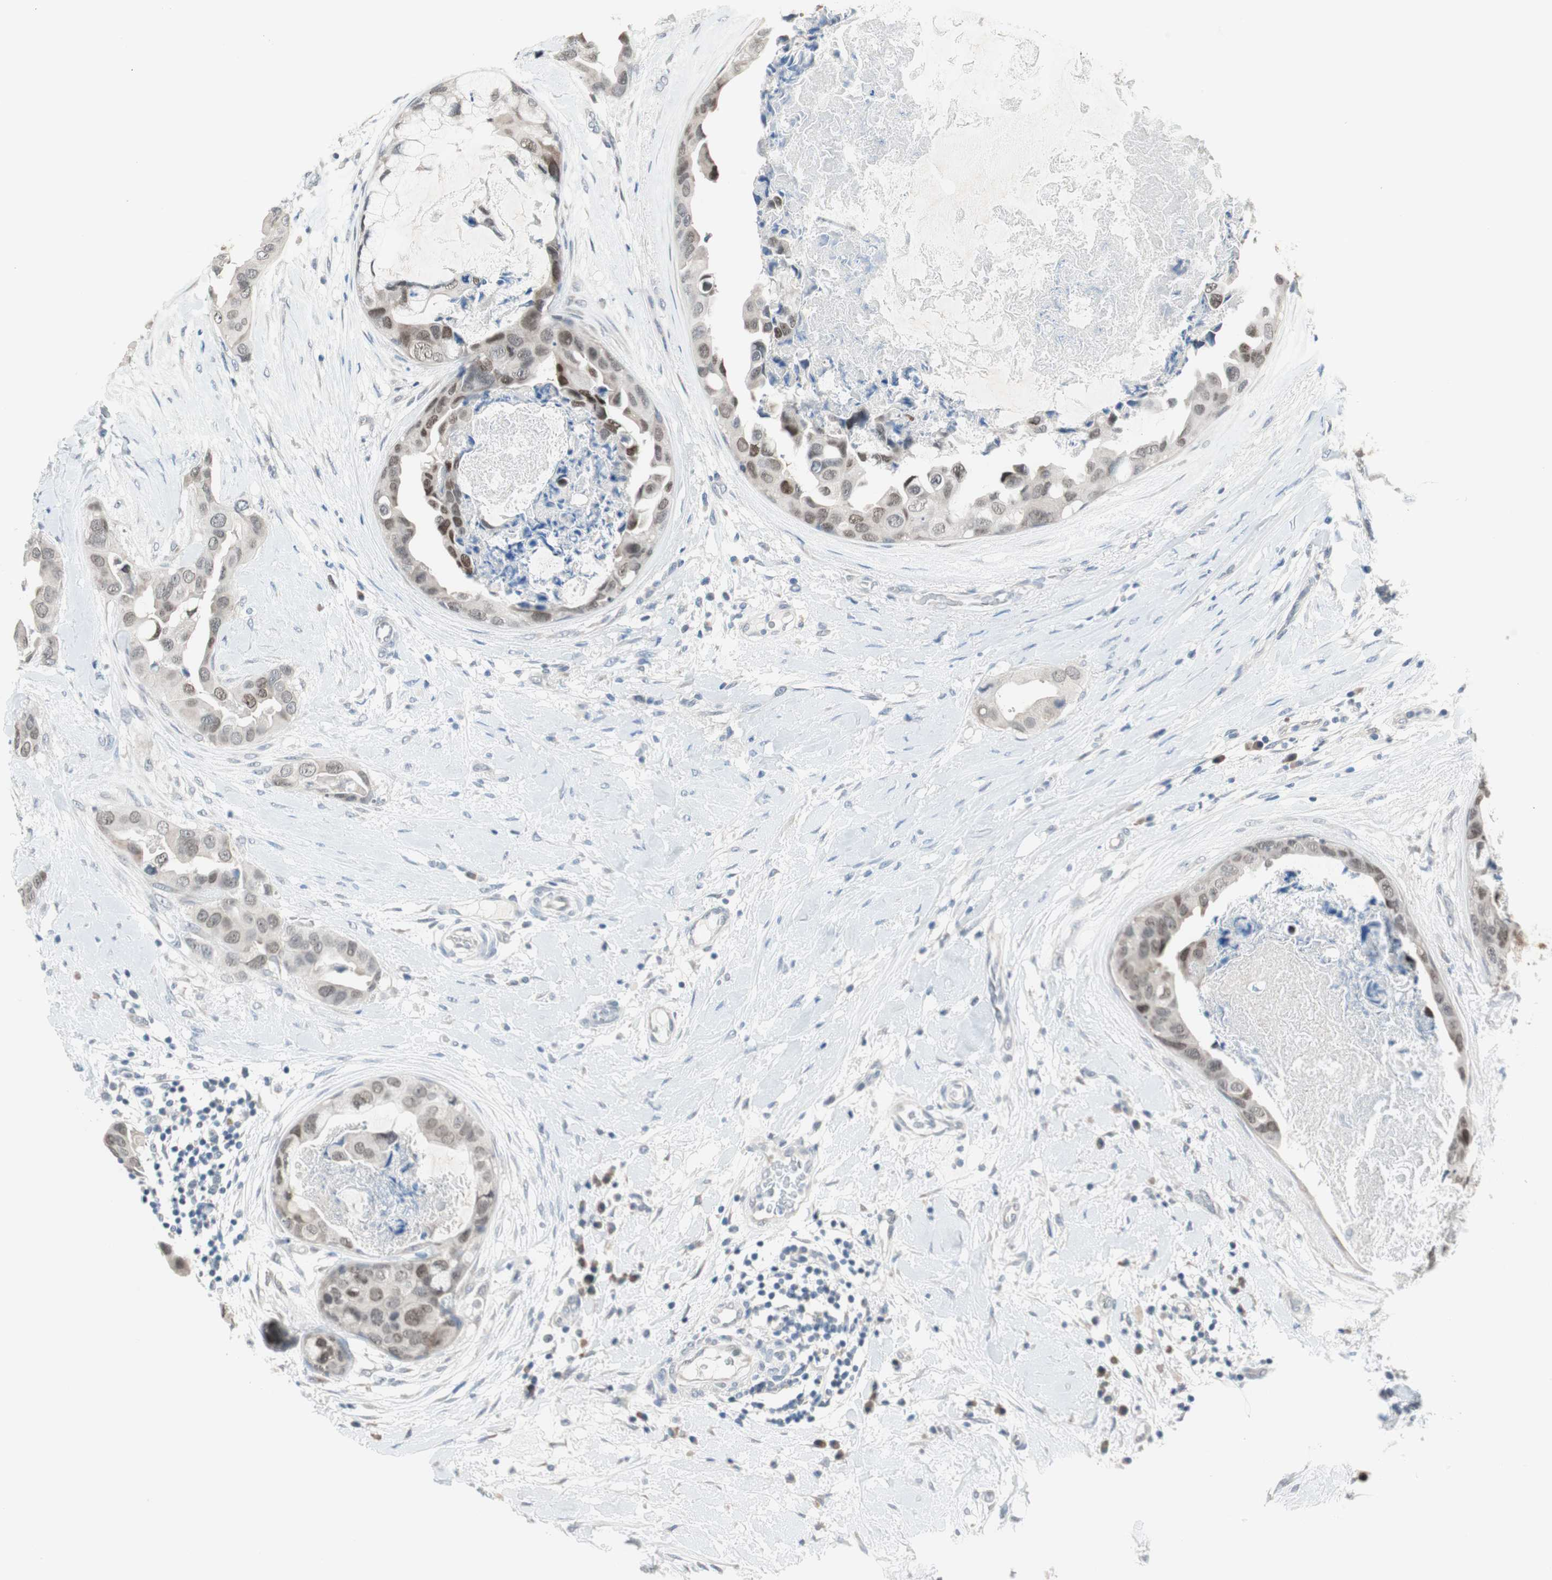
{"staining": {"intensity": "weak", "quantity": "25%-75%", "location": "nuclear"}, "tissue": "breast cancer", "cell_type": "Tumor cells", "image_type": "cancer", "snomed": [{"axis": "morphology", "description": "Duct carcinoma"}, {"axis": "topography", "description": "Breast"}], "caption": "Immunohistochemical staining of human invasive ductal carcinoma (breast) displays low levels of weak nuclear protein positivity in approximately 25%-75% of tumor cells. (DAB (3,3'-diaminobenzidine) = brown stain, brightfield microscopy at high magnification).", "gene": "GRHL1", "patient": {"sex": "female", "age": 40}}